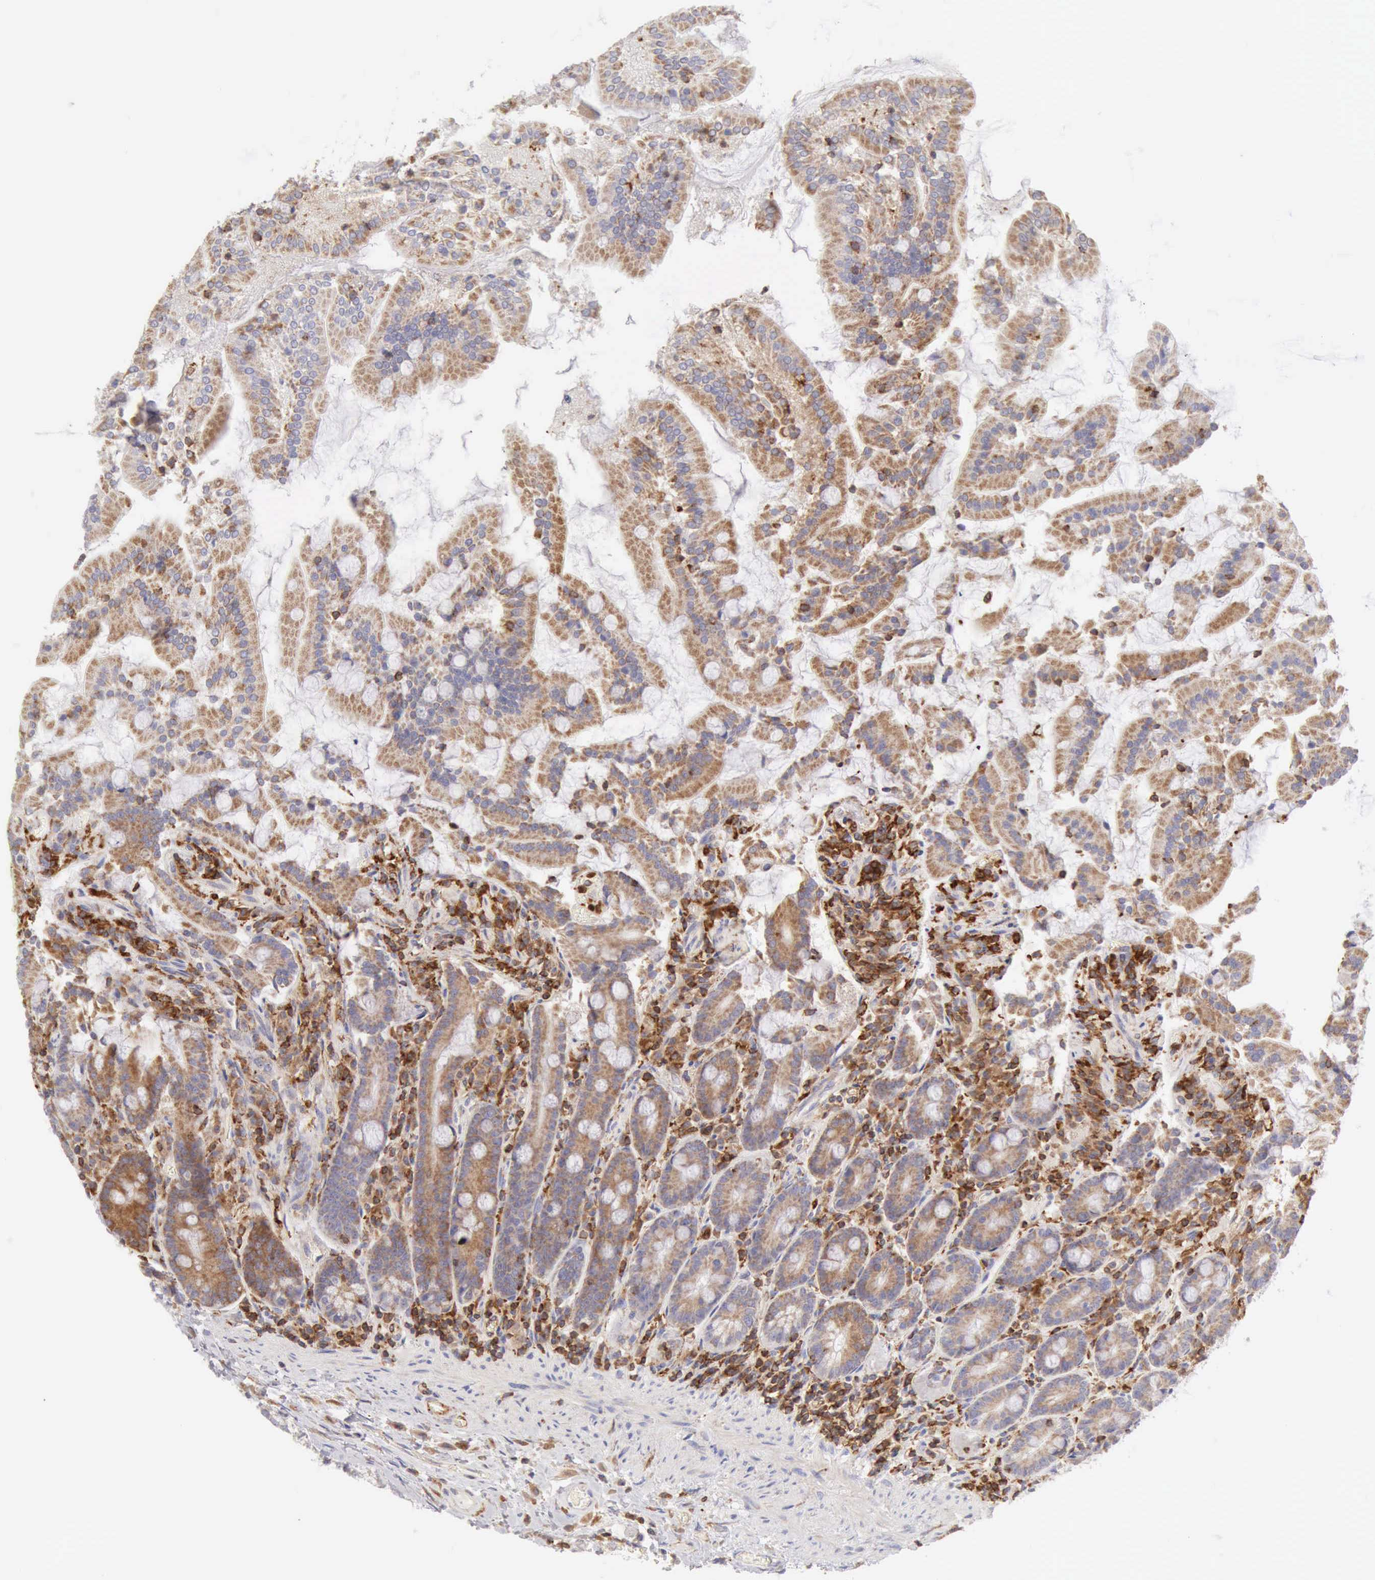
{"staining": {"intensity": "weak", "quantity": ">75%", "location": "cytoplasmic/membranous"}, "tissue": "duodenum", "cell_type": "Glandular cells", "image_type": "normal", "snomed": [{"axis": "morphology", "description": "Normal tissue, NOS"}, {"axis": "topography", "description": "Duodenum"}], "caption": "Immunohistochemical staining of unremarkable human duodenum demonstrates >75% levels of weak cytoplasmic/membranous protein staining in approximately >75% of glandular cells.", "gene": "ARHGAP4", "patient": {"sex": "female", "age": 64}}